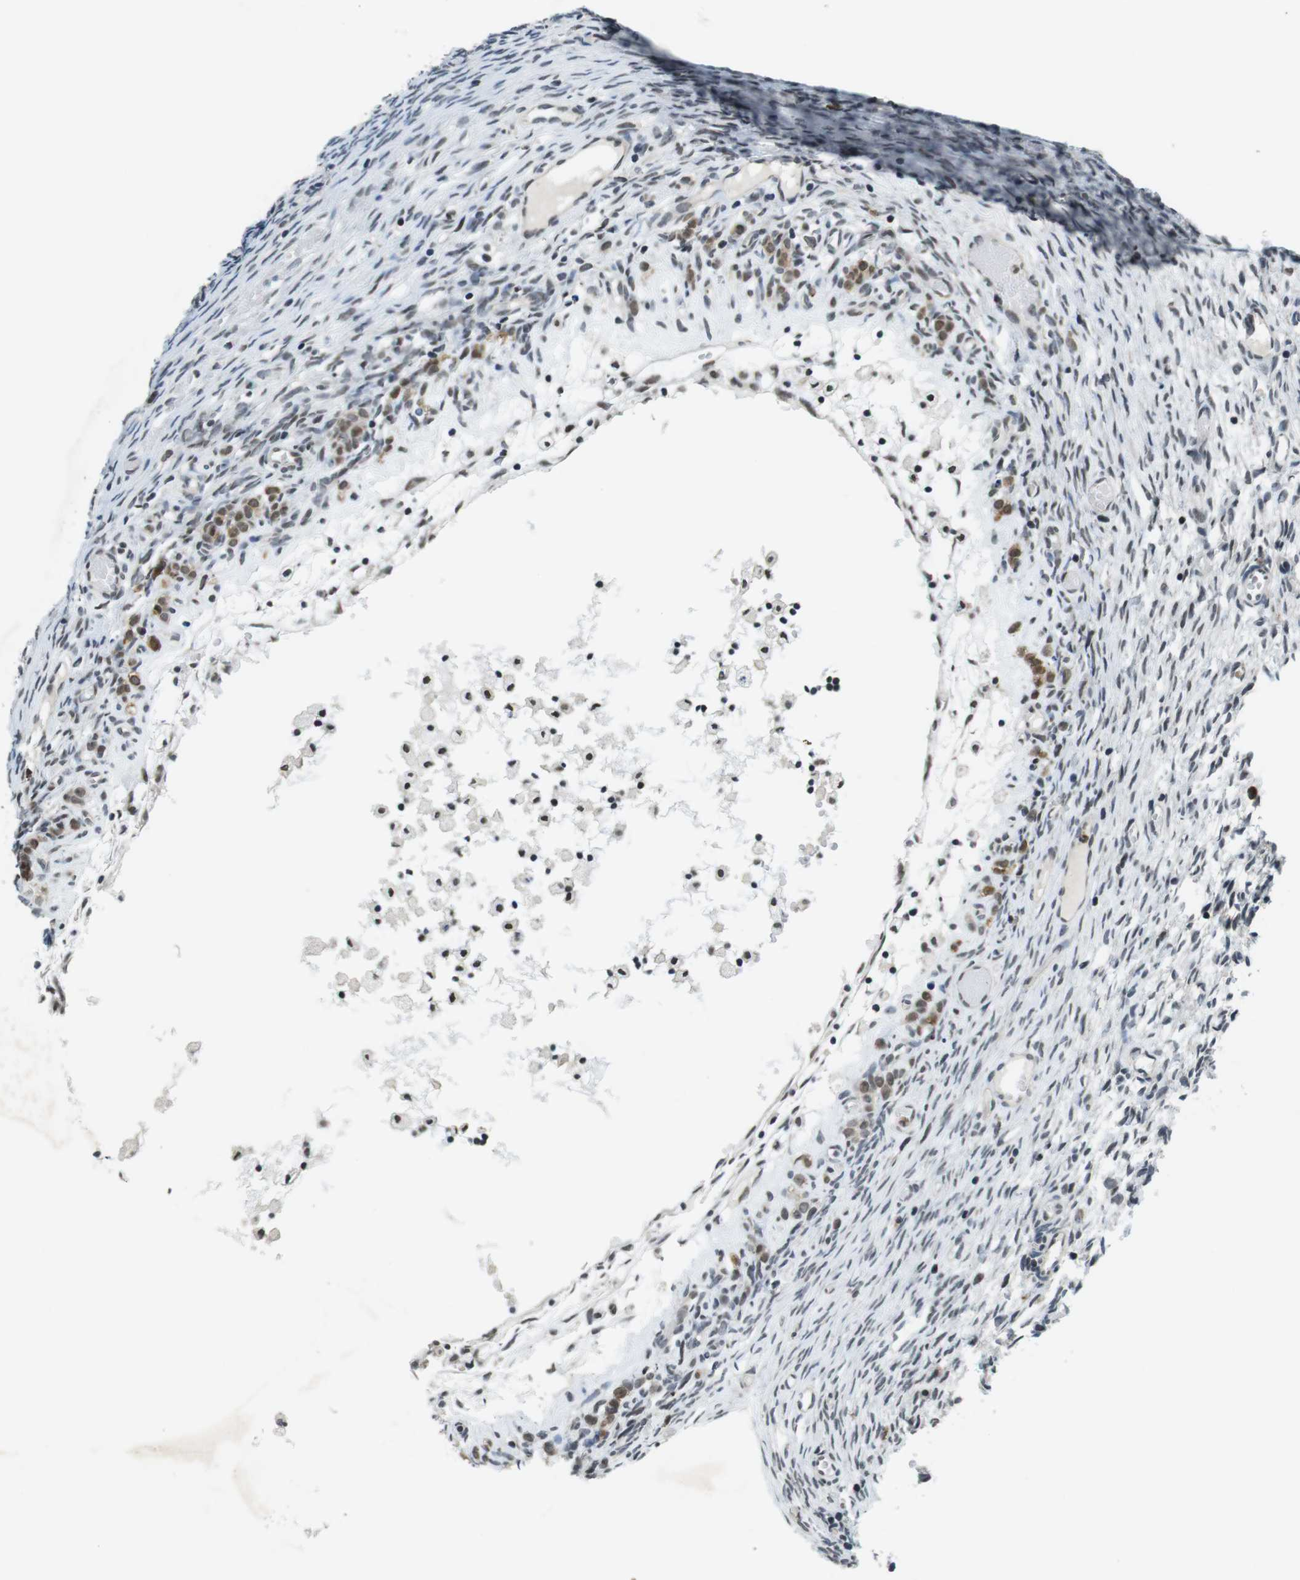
{"staining": {"intensity": "negative", "quantity": "none", "location": "none"}, "tissue": "ovary", "cell_type": "Ovarian stroma cells", "image_type": "normal", "snomed": [{"axis": "morphology", "description": "Normal tissue, NOS"}, {"axis": "topography", "description": "Ovary"}], "caption": "This is an IHC photomicrograph of unremarkable ovary. There is no expression in ovarian stroma cells.", "gene": "NEK4", "patient": {"sex": "female", "age": 35}}